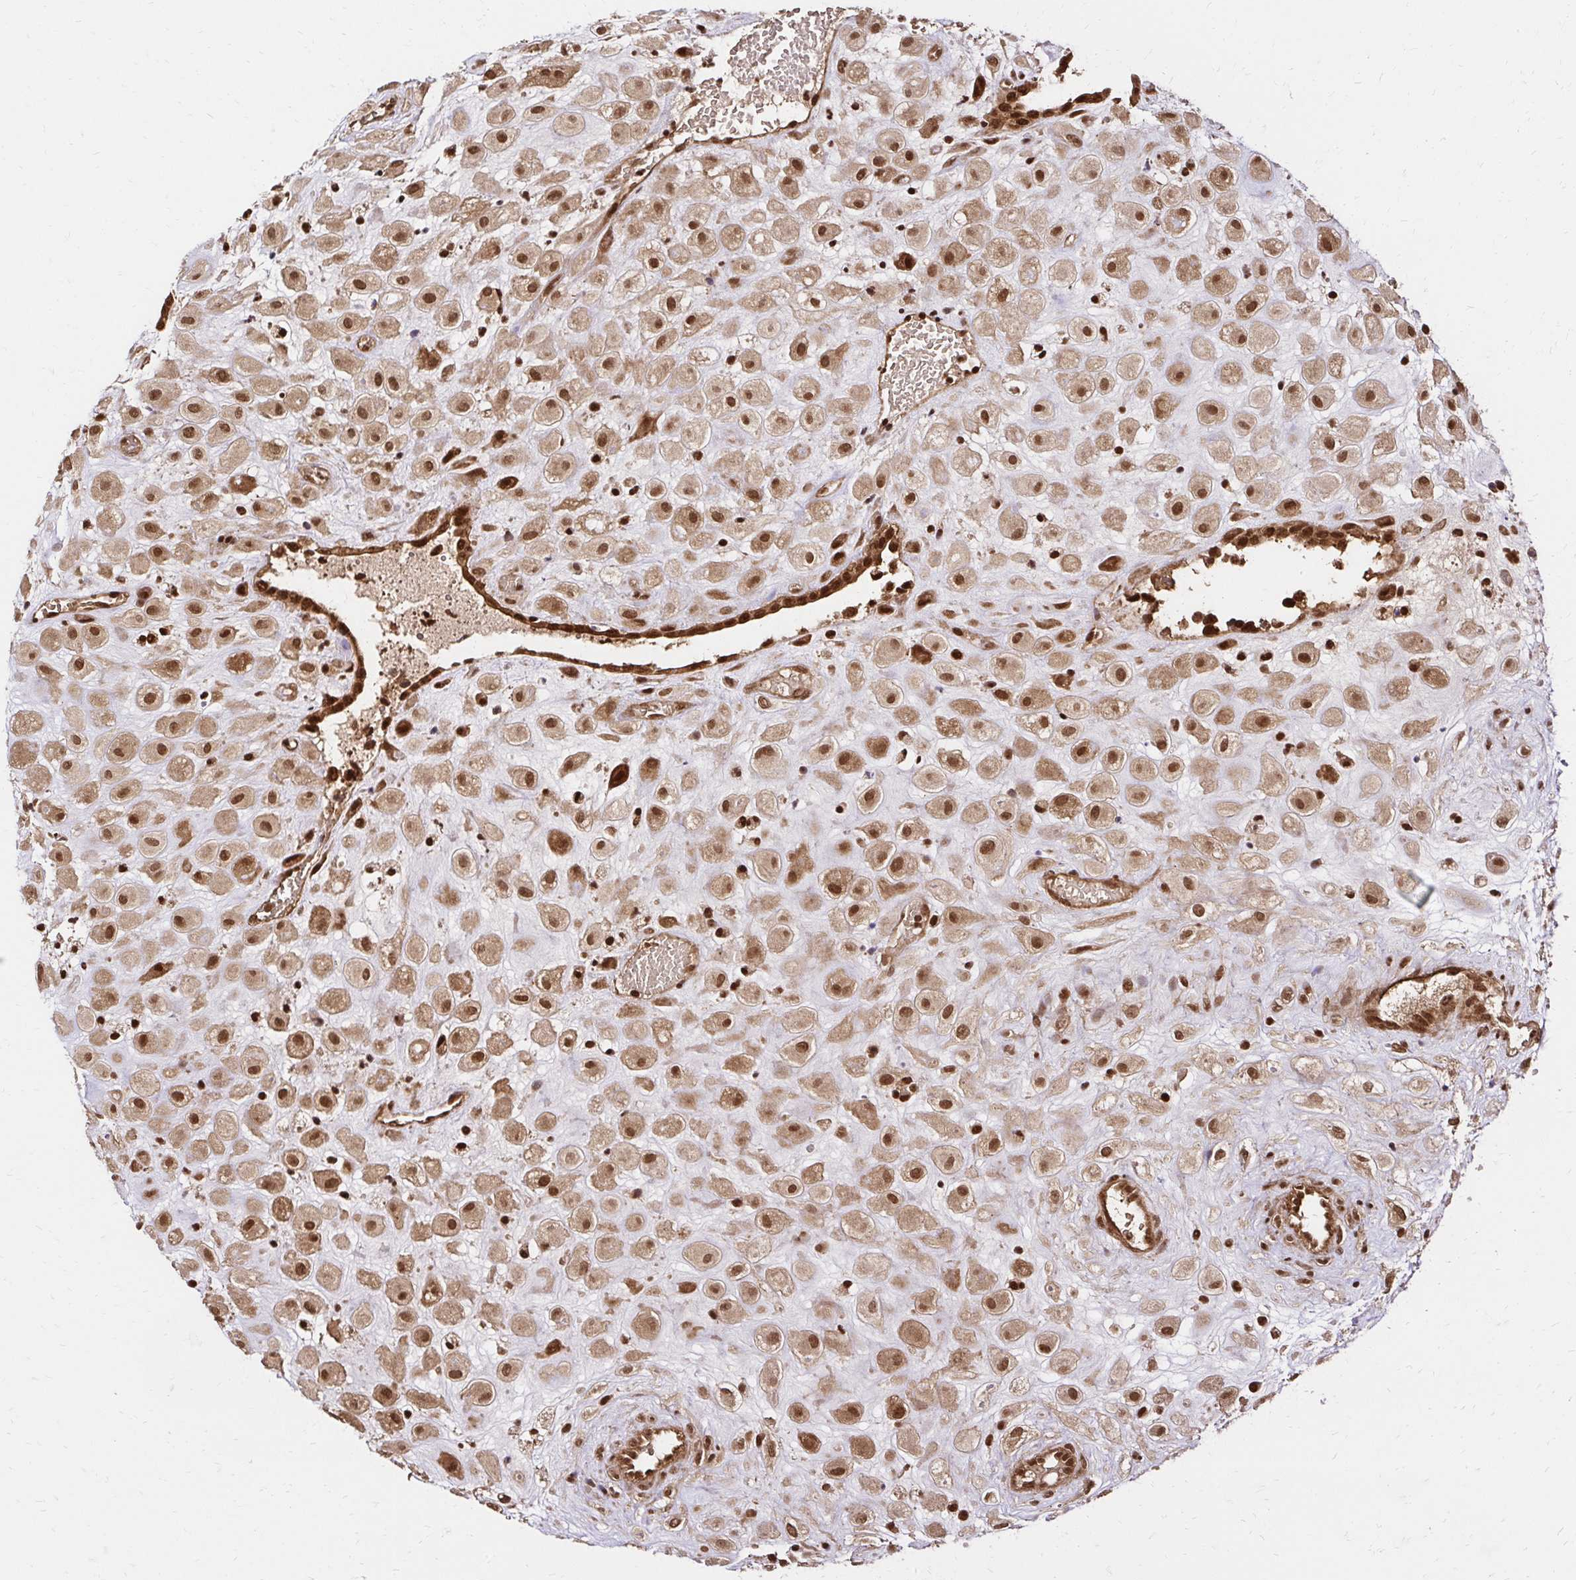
{"staining": {"intensity": "strong", "quantity": ">75%", "location": "cytoplasmic/membranous,nuclear"}, "tissue": "placenta", "cell_type": "Decidual cells", "image_type": "normal", "snomed": [{"axis": "morphology", "description": "Normal tissue, NOS"}, {"axis": "topography", "description": "Placenta"}], "caption": "Unremarkable placenta exhibits strong cytoplasmic/membranous,nuclear positivity in about >75% of decidual cells, visualized by immunohistochemistry.", "gene": "GLYR1", "patient": {"sex": "female", "age": 24}}